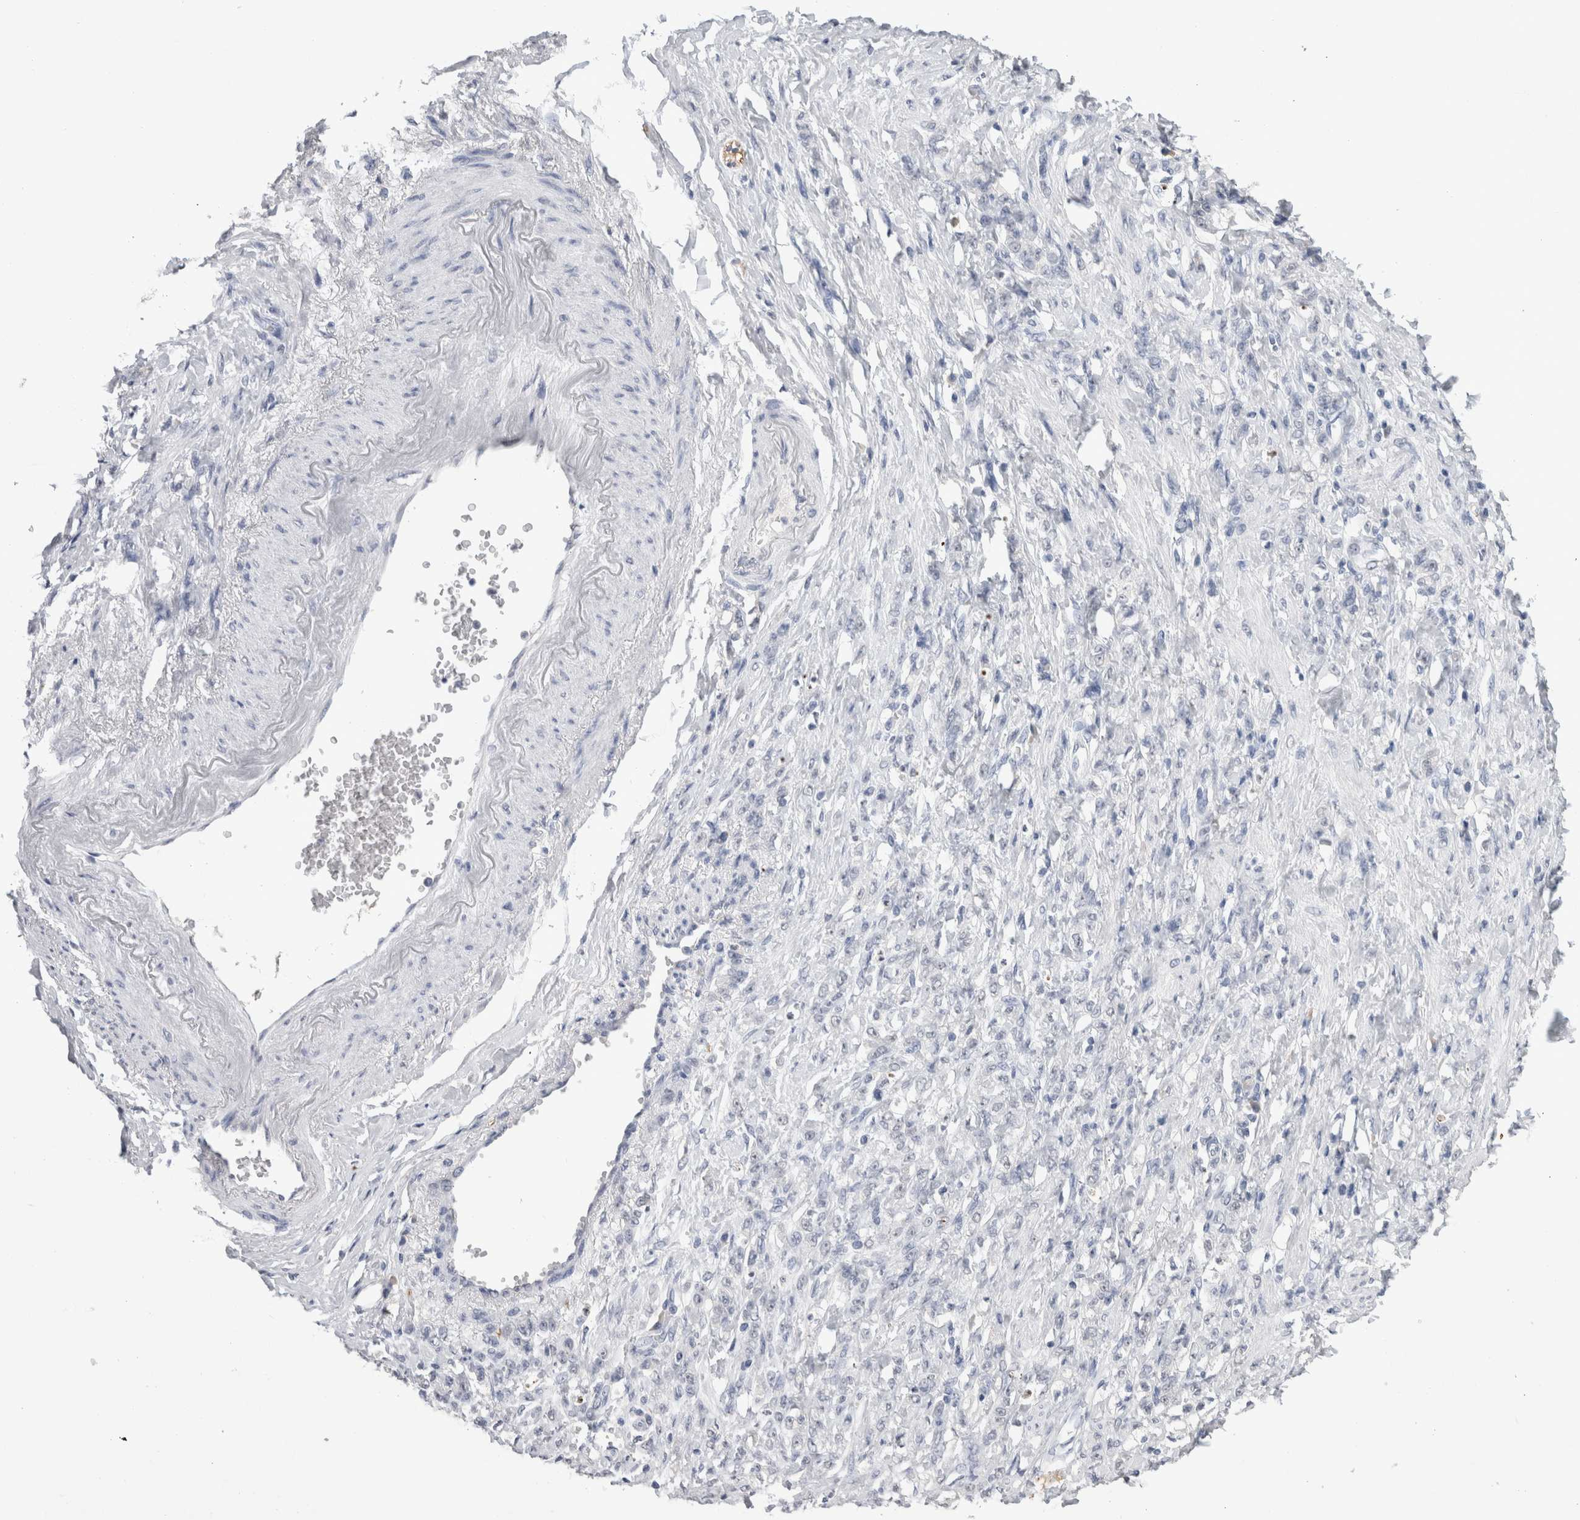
{"staining": {"intensity": "negative", "quantity": "none", "location": "none"}, "tissue": "stomach cancer", "cell_type": "Tumor cells", "image_type": "cancer", "snomed": [{"axis": "morphology", "description": "Adenocarcinoma, NOS"}, {"axis": "topography", "description": "Stomach"}], "caption": "IHC micrograph of adenocarcinoma (stomach) stained for a protein (brown), which displays no positivity in tumor cells.", "gene": "CADM3", "patient": {"sex": "male", "age": 82}}